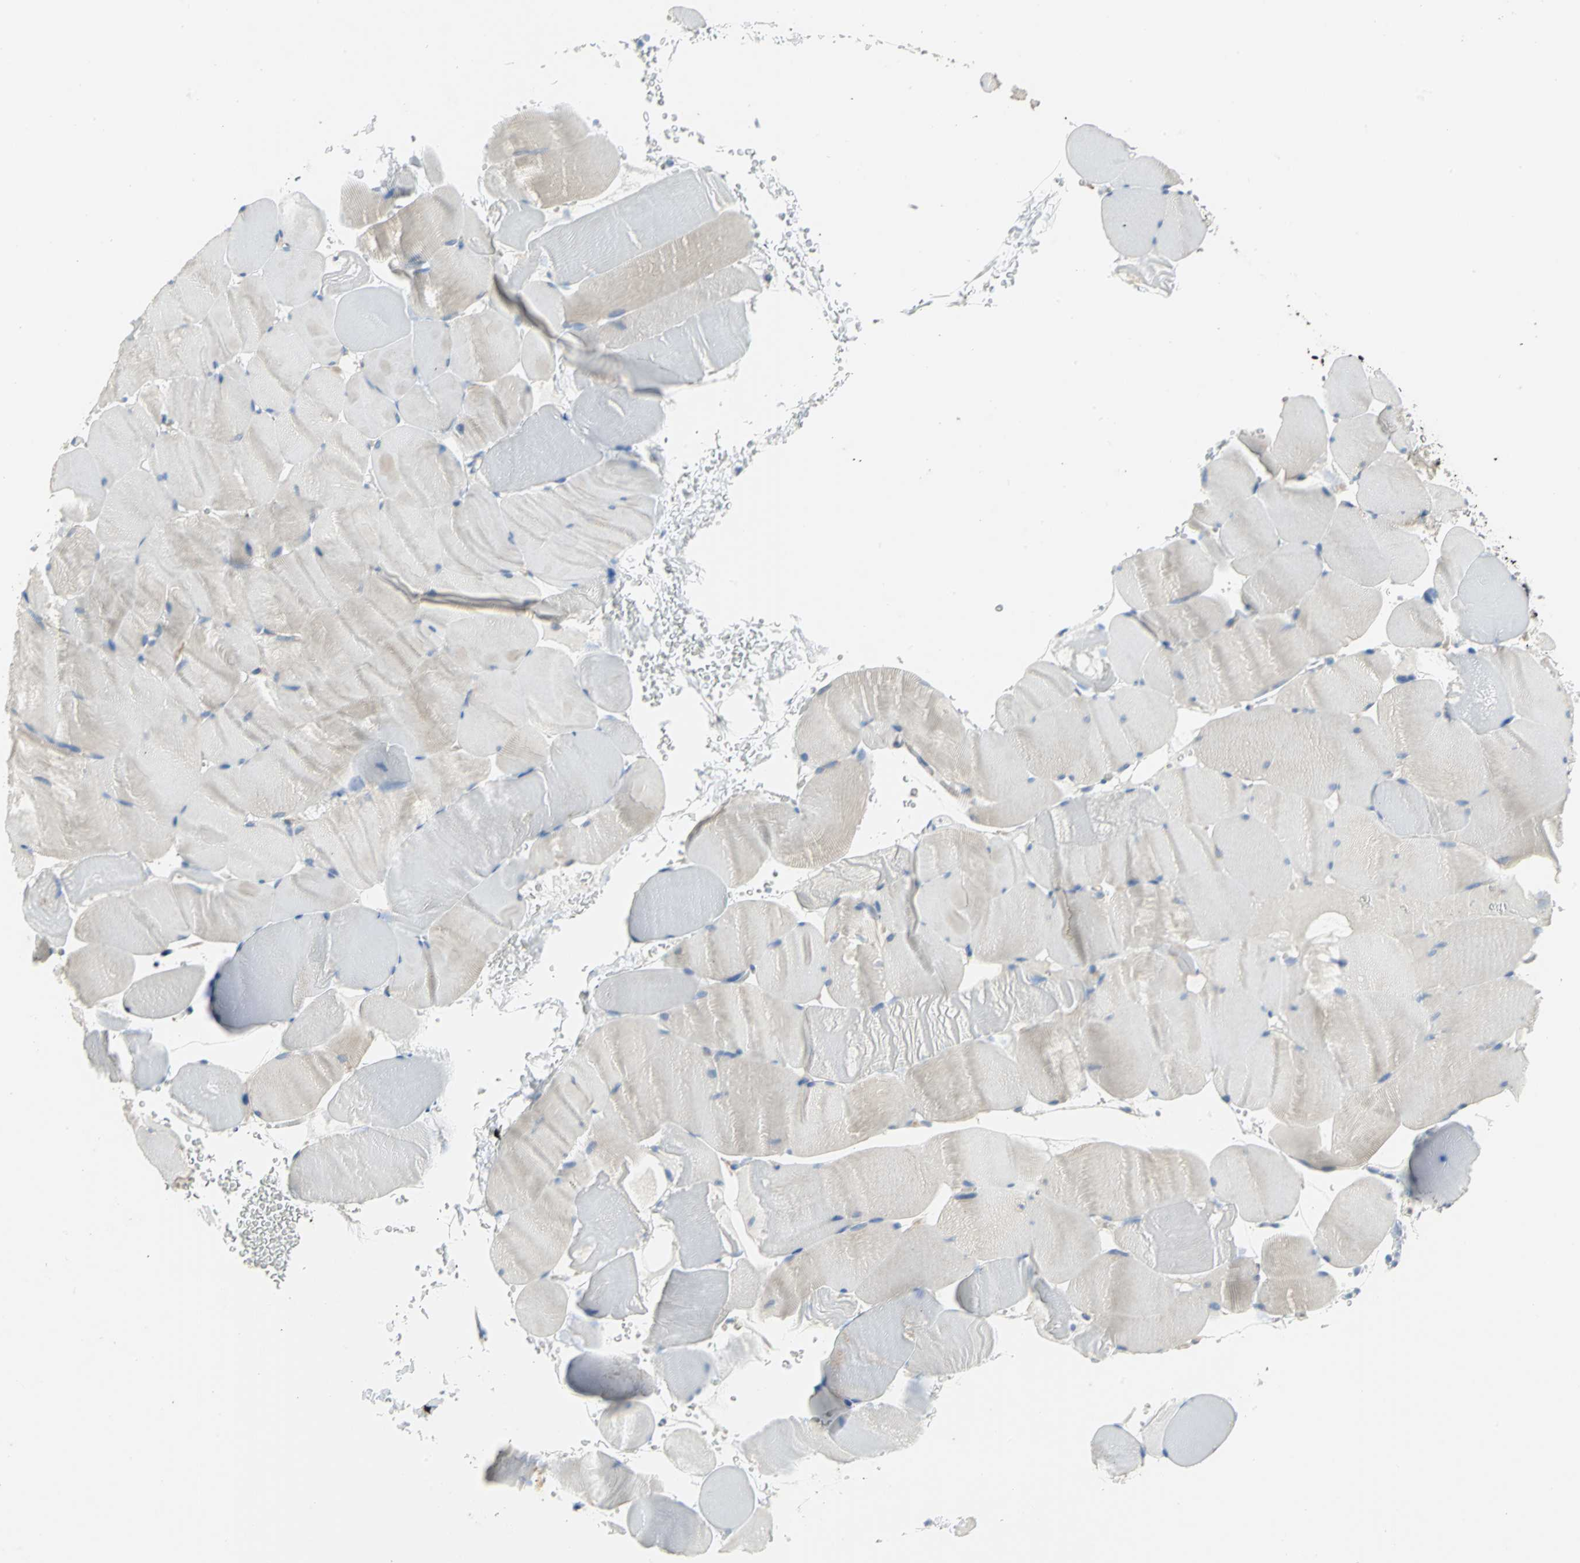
{"staining": {"intensity": "weak", "quantity": ">75%", "location": "cytoplasmic/membranous"}, "tissue": "skeletal muscle", "cell_type": "Myocytes", "image_type": "normal", "snomed": [{"axis": "morphology", "description": "Normal tissue, NOS"}, {"axis": "topography", "description": "Skeletal muscle"}], "caption": "Immunohistochemistry (IHC) histopathology image of unremarkable skeletal muscle: skeletal muscle stained using immunohistochemistry displays low levels of weak protein expression localized specifically in the cytoplasmic/membranous of myocytes, appearing as a cytoplasmic/membranous brown color.", "gene": "HTR1F", "patient": {"sex": "male", "age": 62}}